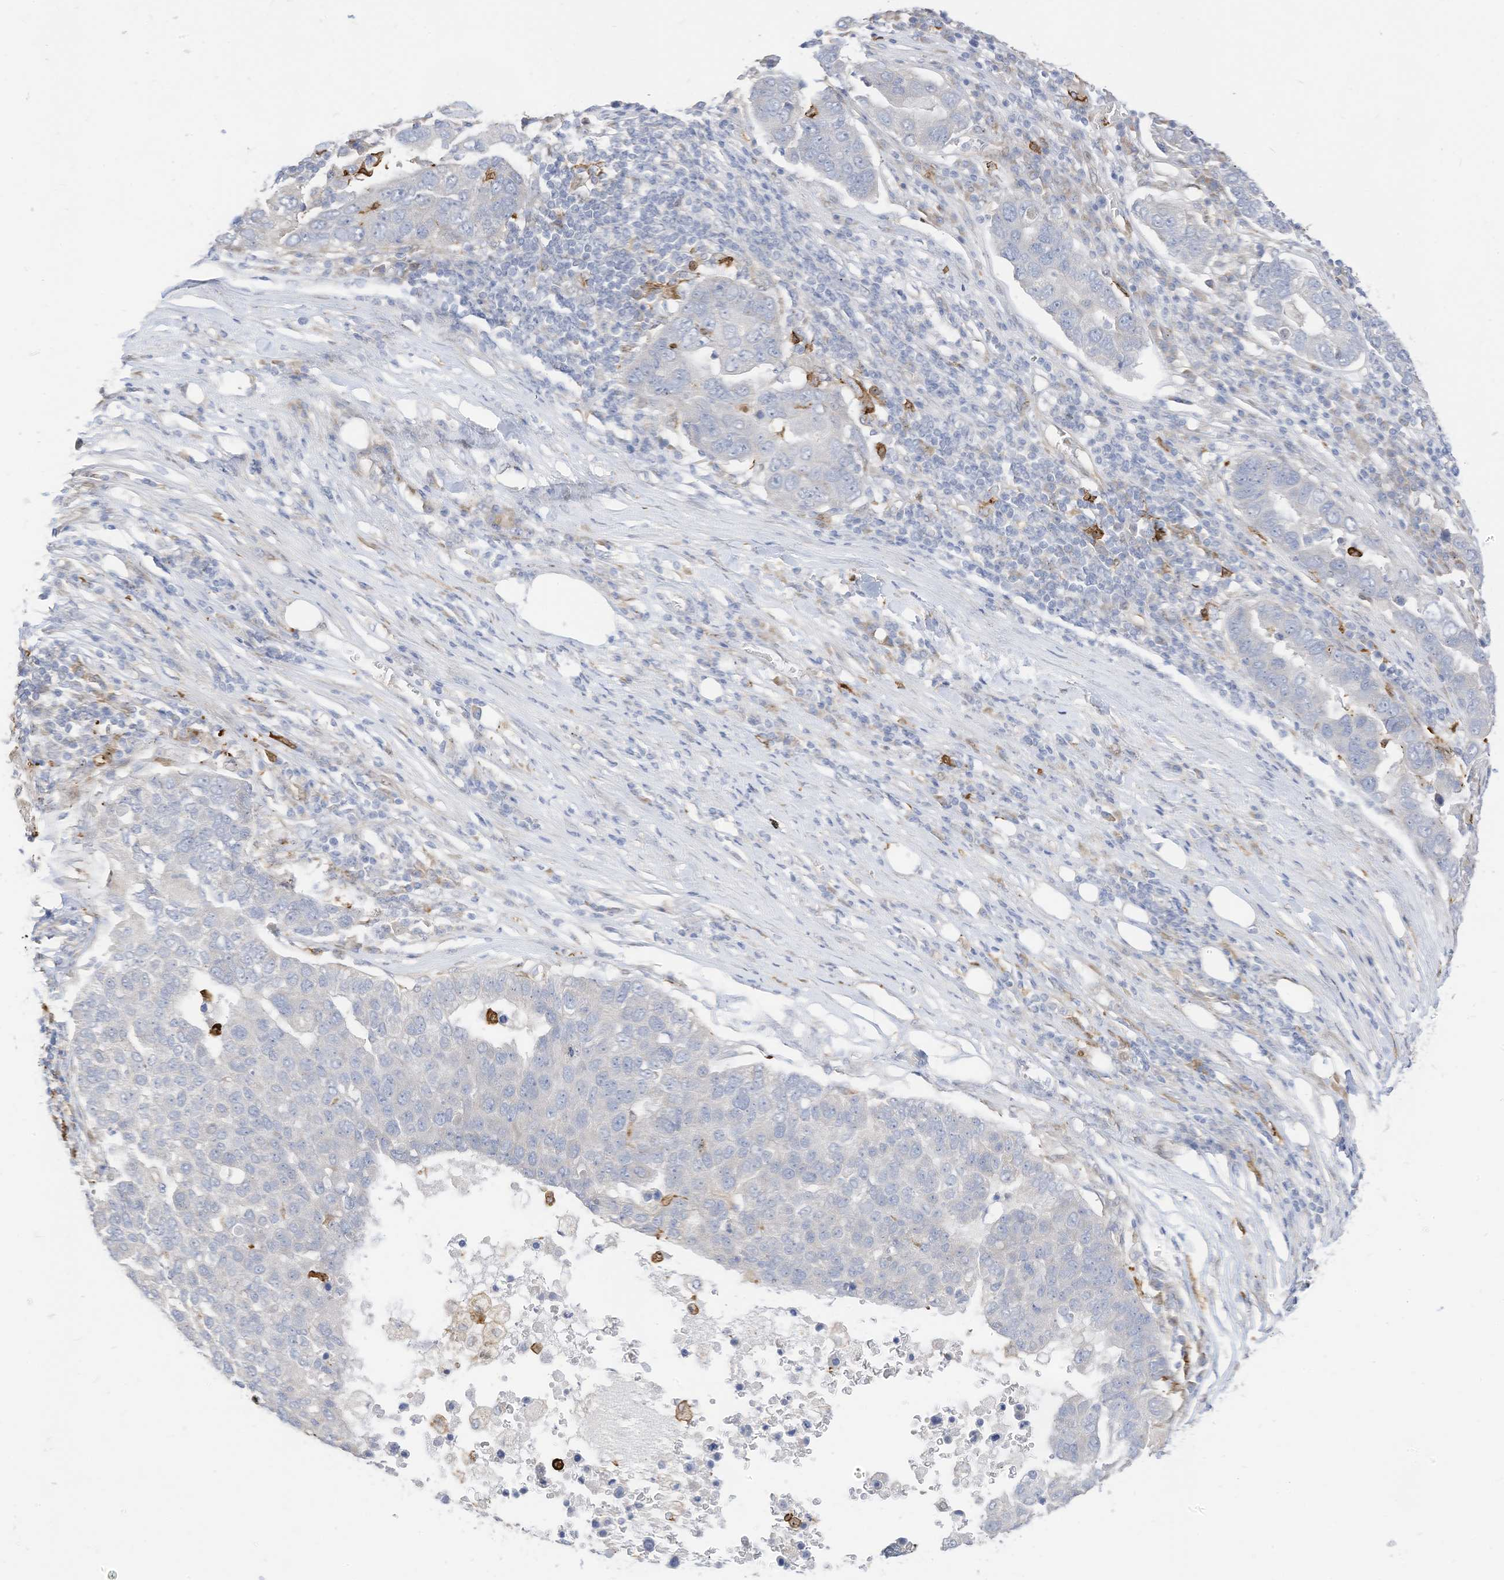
{"staining": {"intensity": "negative", "quantity": "none", "location": "none"}, "tissue": "pancreatic cancer", "cell_type": "Tumor cells", "image_type": "cancer", "snomed": [{"axis": "morphology", "description": "Adenocarcinoma, NOS"}, {"axis": "topography", "description": "Pancreas"}], "caption": "Immunohistochemistry (IHC) of human pancreatic cancer (adenocarcinoma) shows no positivity in tumor cells.", "gene": "ATP13A1", "patient": {"sex": "female", "age": 61}}